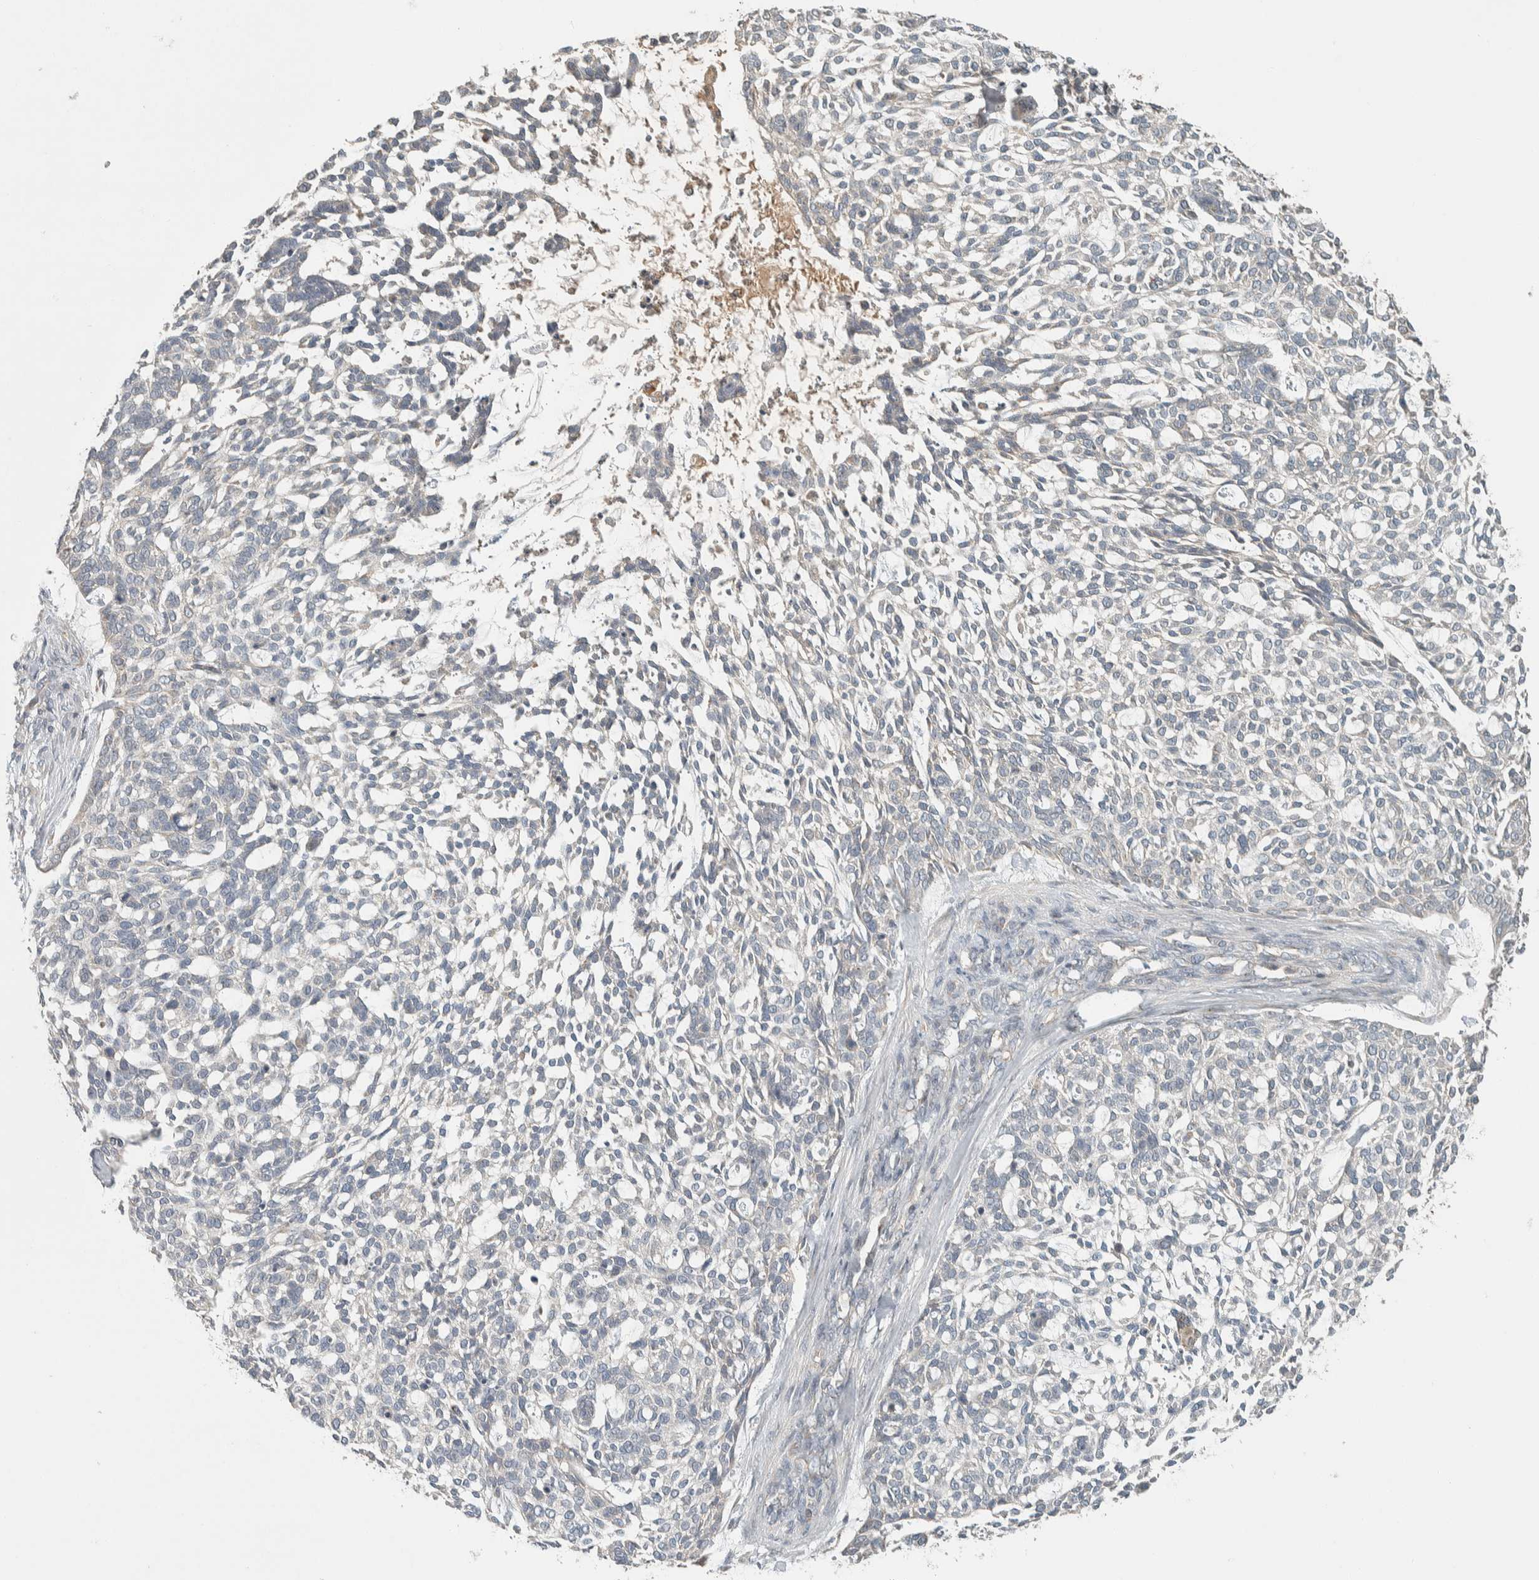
{"staining": {"intensity": "weak", "quantity": "25%-75%", "location": "cytoplasmic/membranous"}, "tissue": "skin cancer", "cell_type": "Tumor cells", "image_type": "cancer", "snomed": [{"axis": "morphology", "description": "Basal cell carcinoma"}, {"axis": "topography", "description": "Skin"}], "caption": "Skin cancer (basal cell carcinoma) stained with DAB IHC exhibits low levels of weak cytoplasmic/membranous staining in approximately 25%-75% of tumor cells.", "gene": "NBR1", "patient": {"sex": "female", "age": 64}}